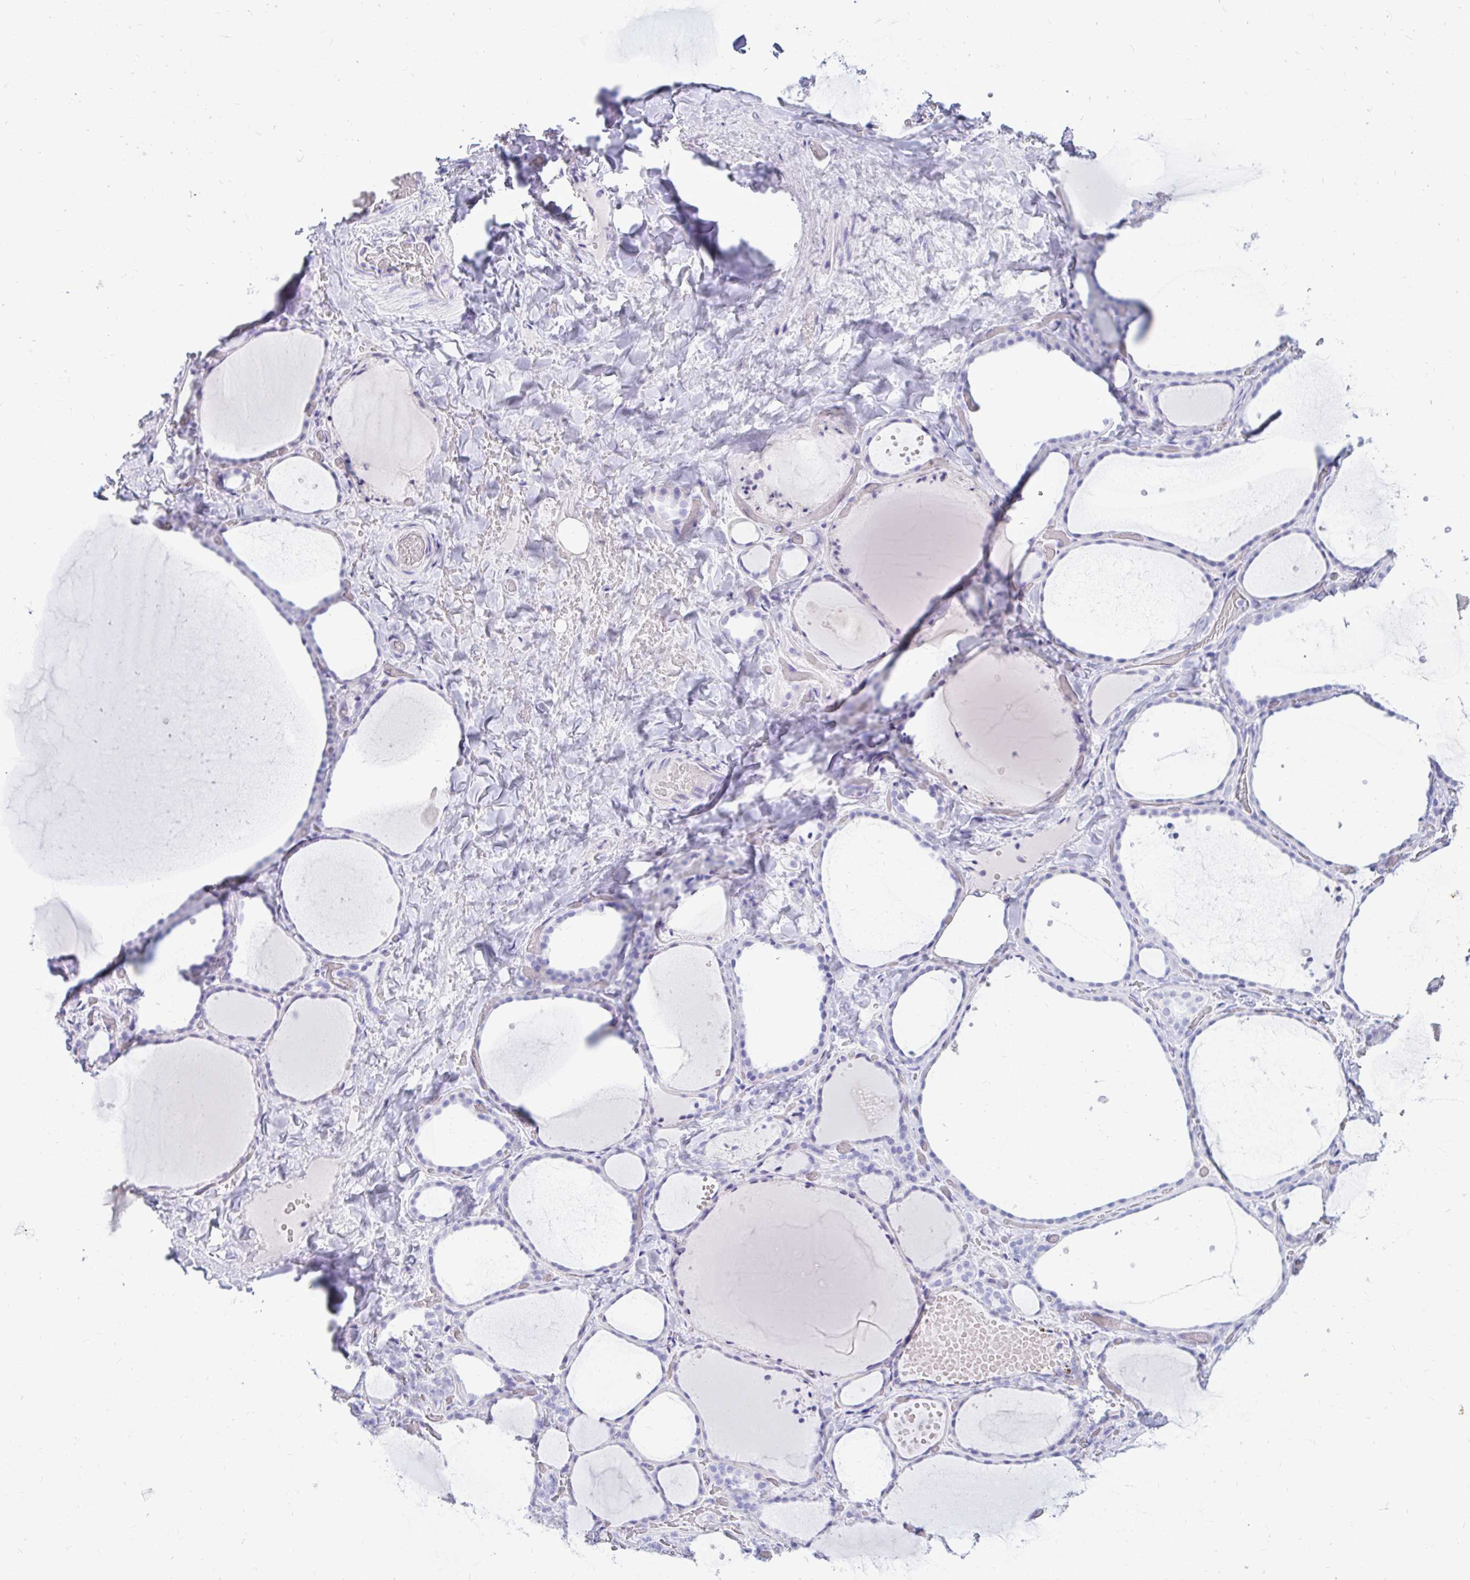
{"staining": {"intensity": "negative", "quantity": "none", "location": "none"}, "tissue": "thyroid gland", "cell_type": "Glandular cells", "image_type": "normal", "snomed": [{"axis": "morphology", "description": "Normal tissue, NOS"}, {"axis": "topography", "description": "Thyroid gland"}], "caption": "Unremarkable thyroid gland was stained to show a protein in brown. There is no significant positivity in glandular cells. (Stains: DAB (3,3'-diaminobenzidine) immunohistochemistry (IHC) with hematoxylin counter stain, Microscopy: brightfield microscopy at high magnification).", "gene": "NANOGNB", "patient": {"sex": "female", "age": 36}}